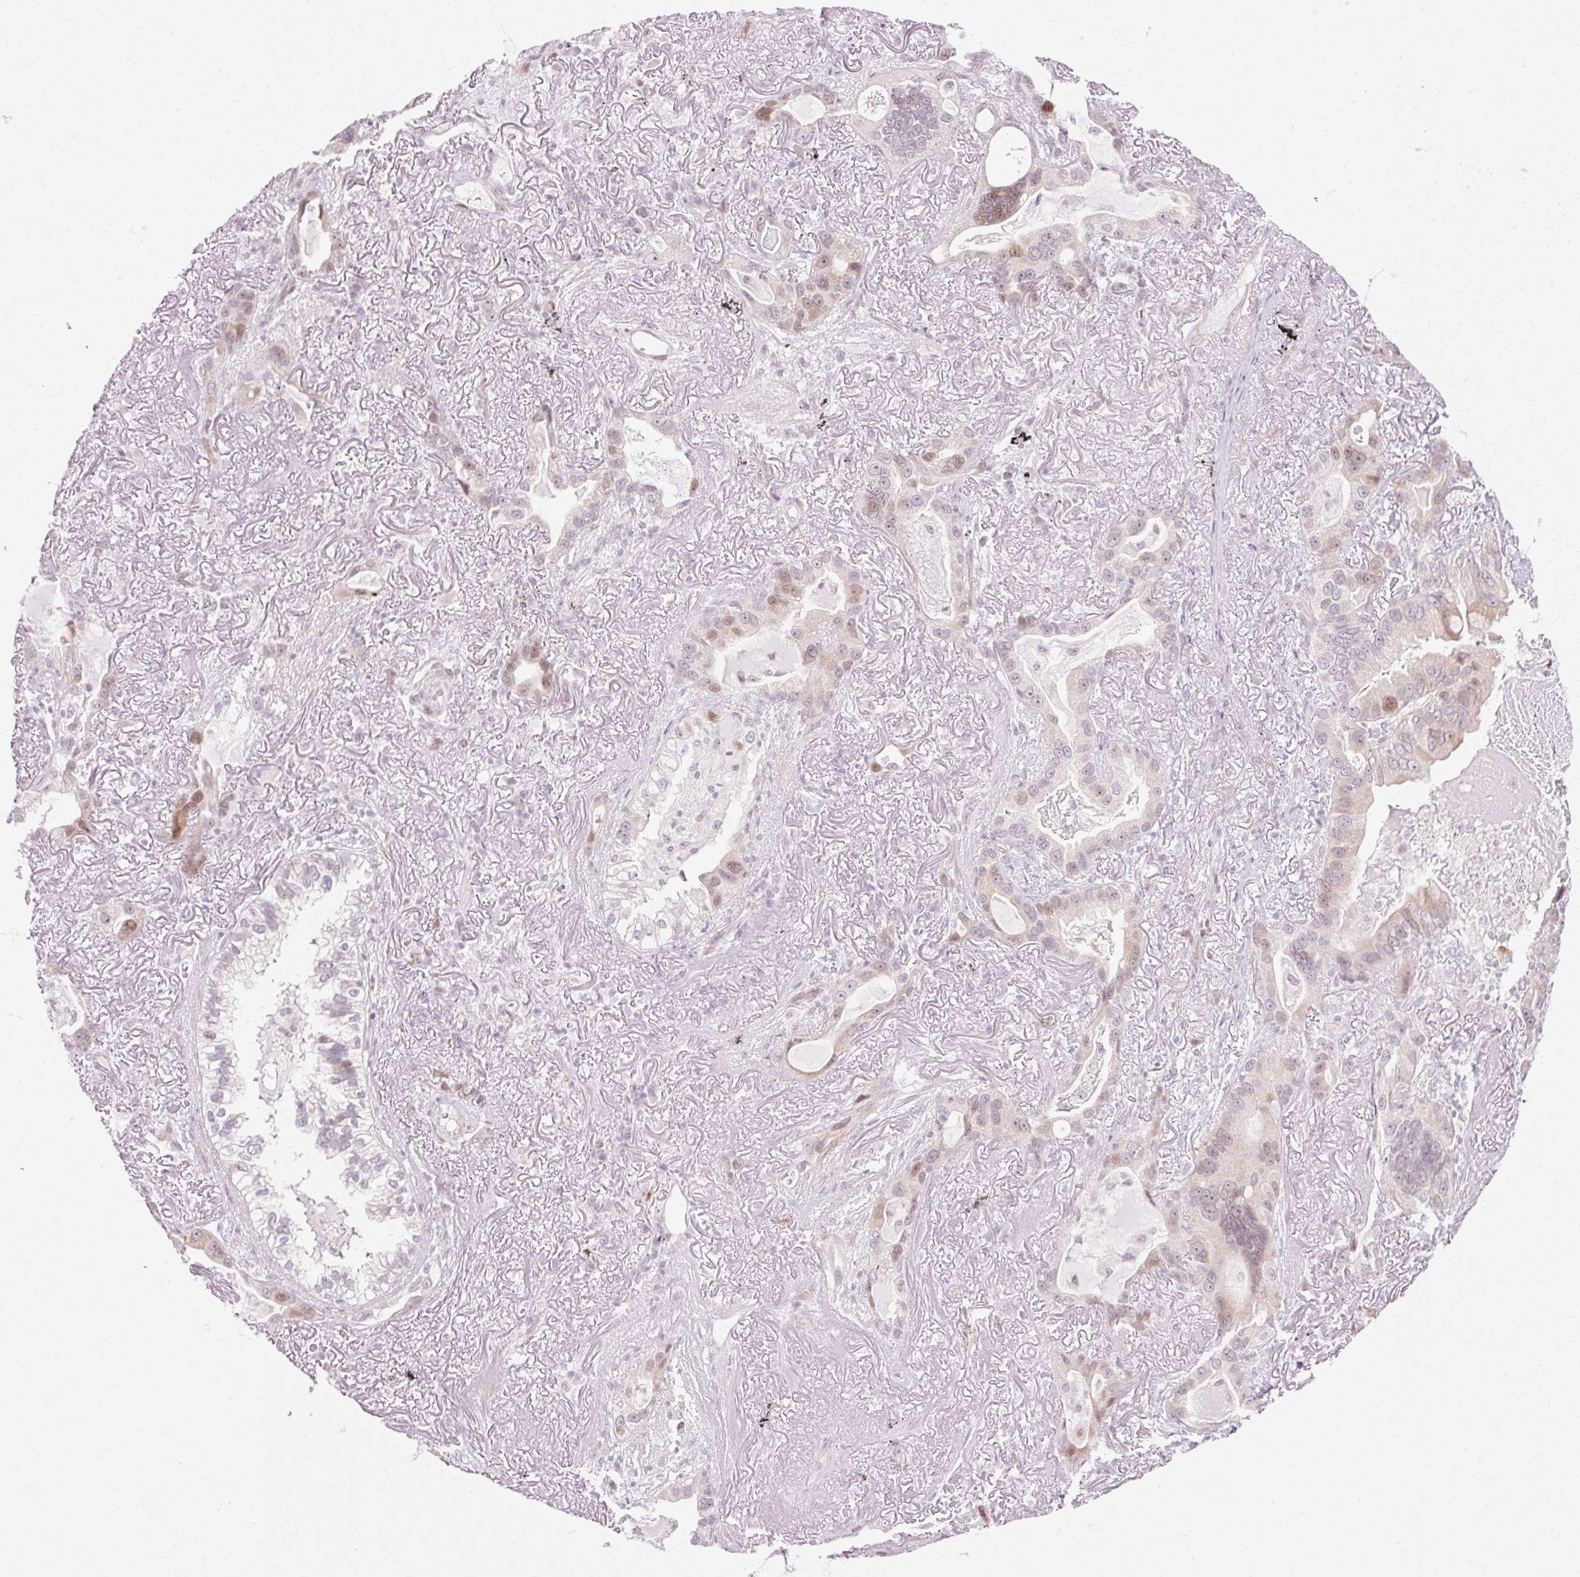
{"staining": {"intensity": "weak", "quantity": "<25%", "location": "nuclear"}, "tissue": "lung cancer", "cell_type": "Tumor cells", "image_type": "cancer", "snomed": [{"axis": "morphology", "description": "Adenocarcinoma, NOS"}, {"axis": "topography", "description": "Lung"}], "caption": "Immunohistochemistry of human lung adenocarcinoma displays no staining in tumor cells.", "gene": "C3orf49", "patient": {"sex": "female", "age": 69}}